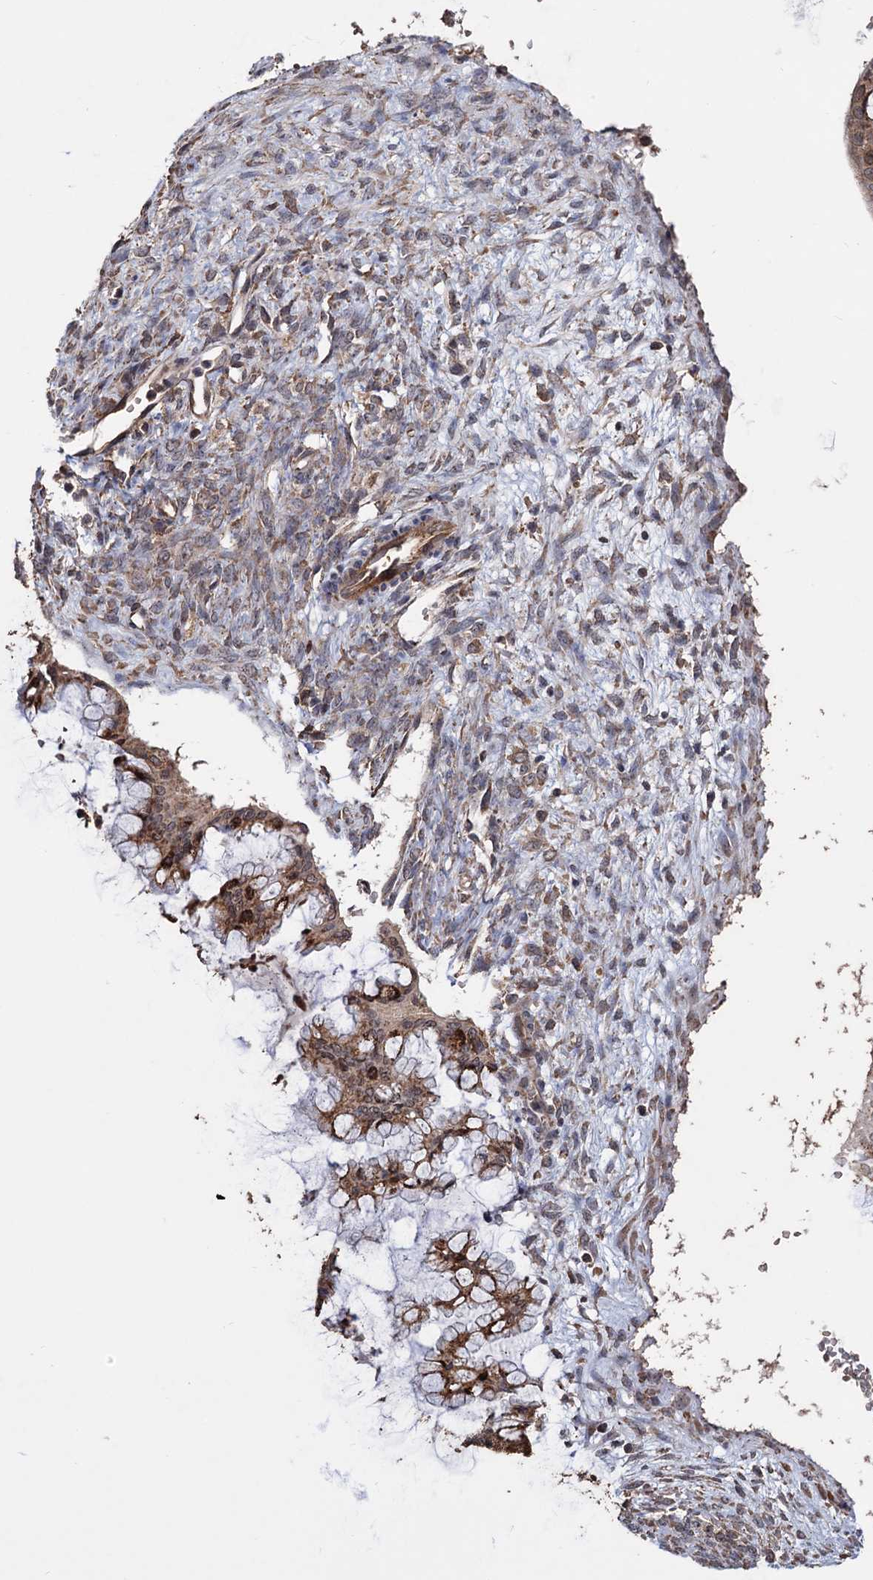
{"staining": {"intensity": "moderate", "quantity": "25%-75%", "location": "cytoplasmic/membranous"}, "tissue": "ovarian cancer", "cell_type": "Tumor cells", "image_type": "cancer", "snomed": [{"axis": "morphology", "description": "Cystadenocarcinoma, mucinous, NOS"}, {"axis": "topography", "description": "Ovary"}], "caption": "The image exhibits a brown stain indicating the presence of a protein in the cytoplasmic/membranous of tumor cells in ovarian cancer.", "gene": "TBC1D12", "patient": {"sex": "female", "age": 73}}